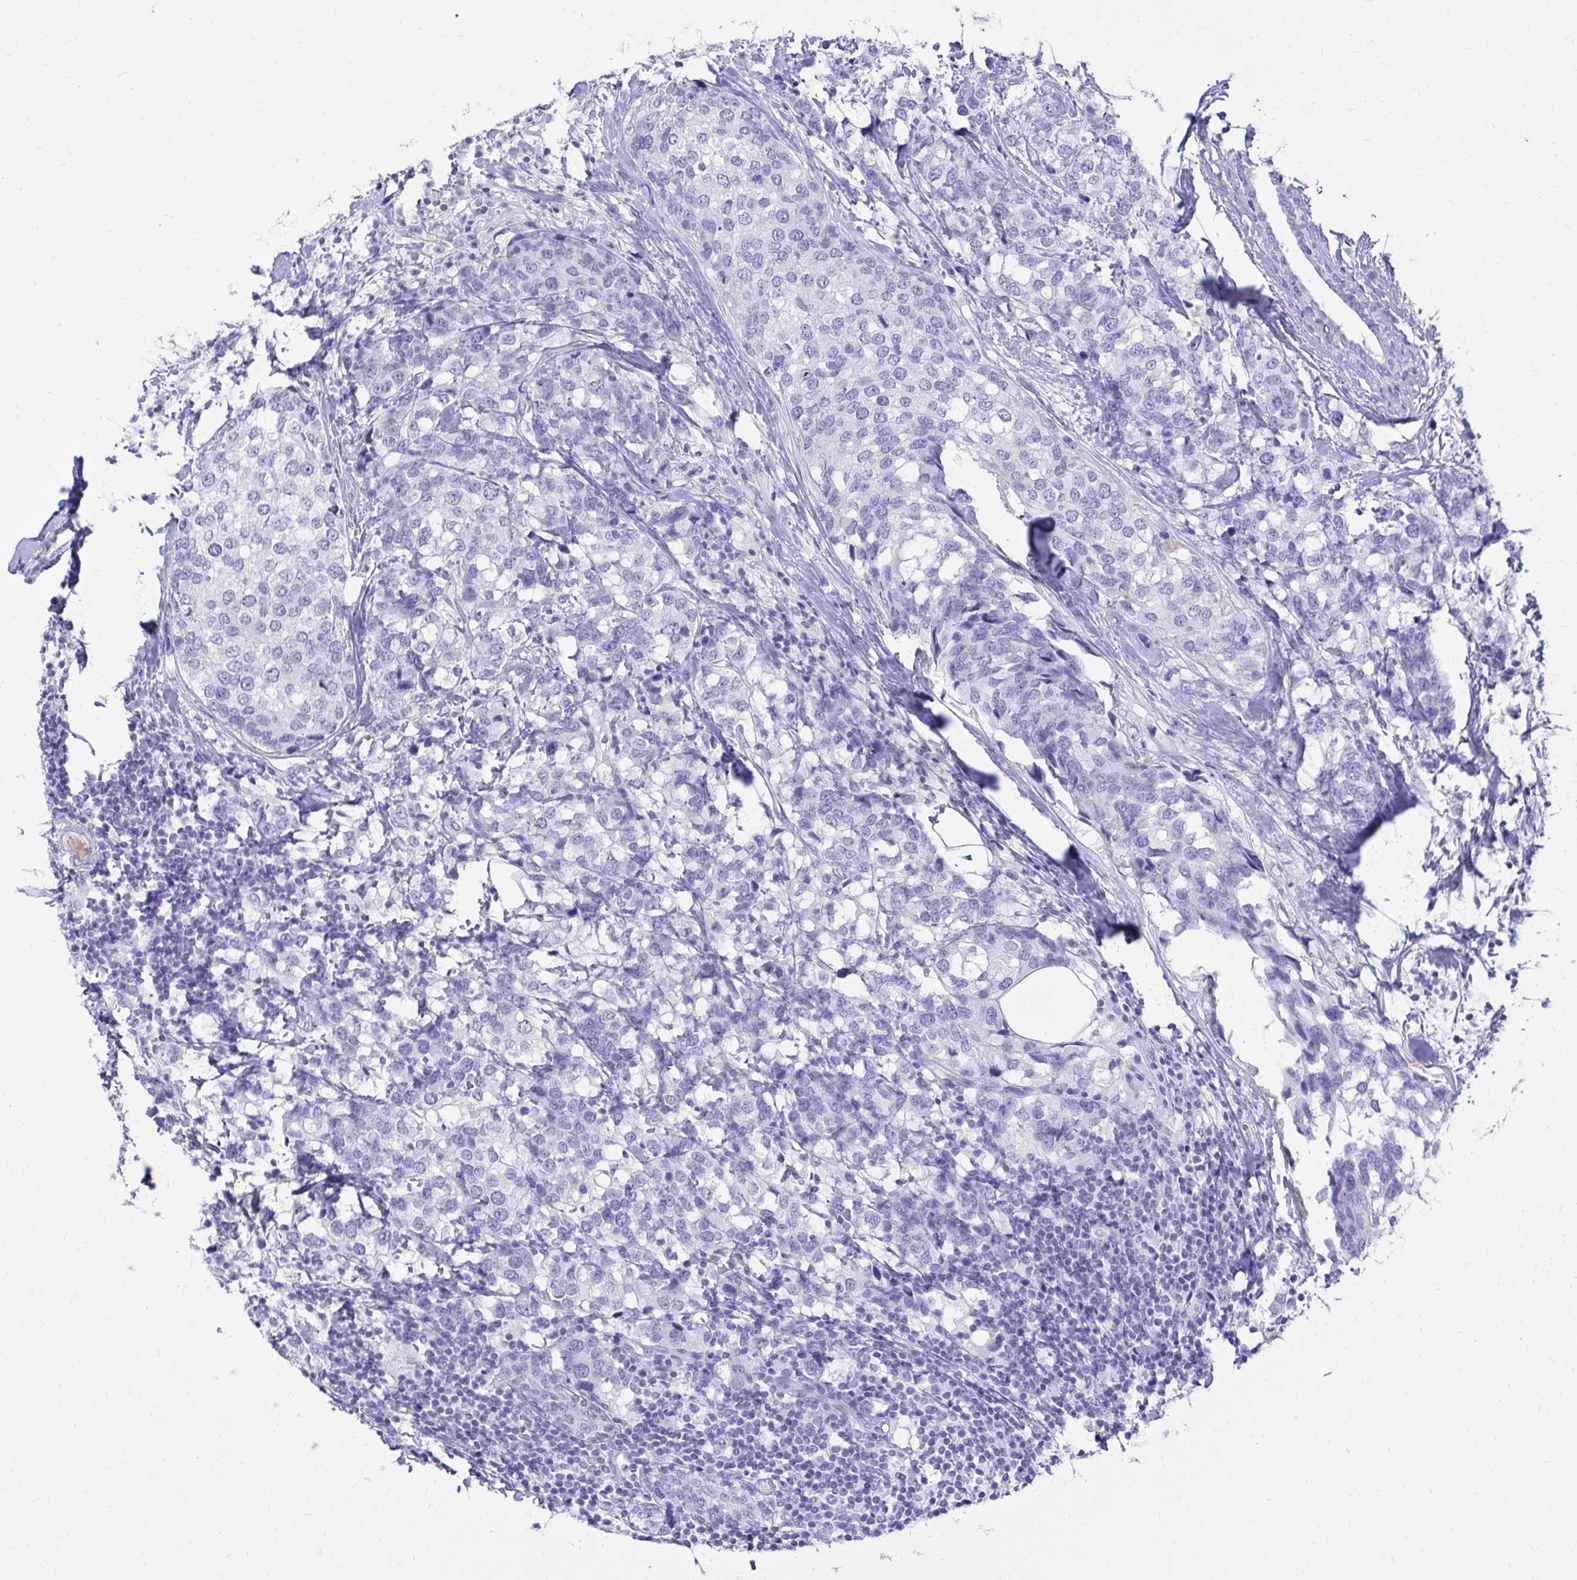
{"staining": {"intensity": "negative", "quantity": "none", "location": "none"}, "tissue": "breast cancer", "cell_type": "Tumor cells", "image_type": "cancer", "snomed": [{"axis": "morphology", "description": "Lobular carcinoma"}, {"axis": "topography", "description": "Breast"}], "caption": "There is no significant staining in tumor cells of breast cancer (lobular carcinoma). (Brightfield microscopy of DAB (3,3'-diaminobenzidine) immunohistochemistry at high magnification).", "gene": "NANOGNB", "patient": {"sex": "female", "age": 59}}